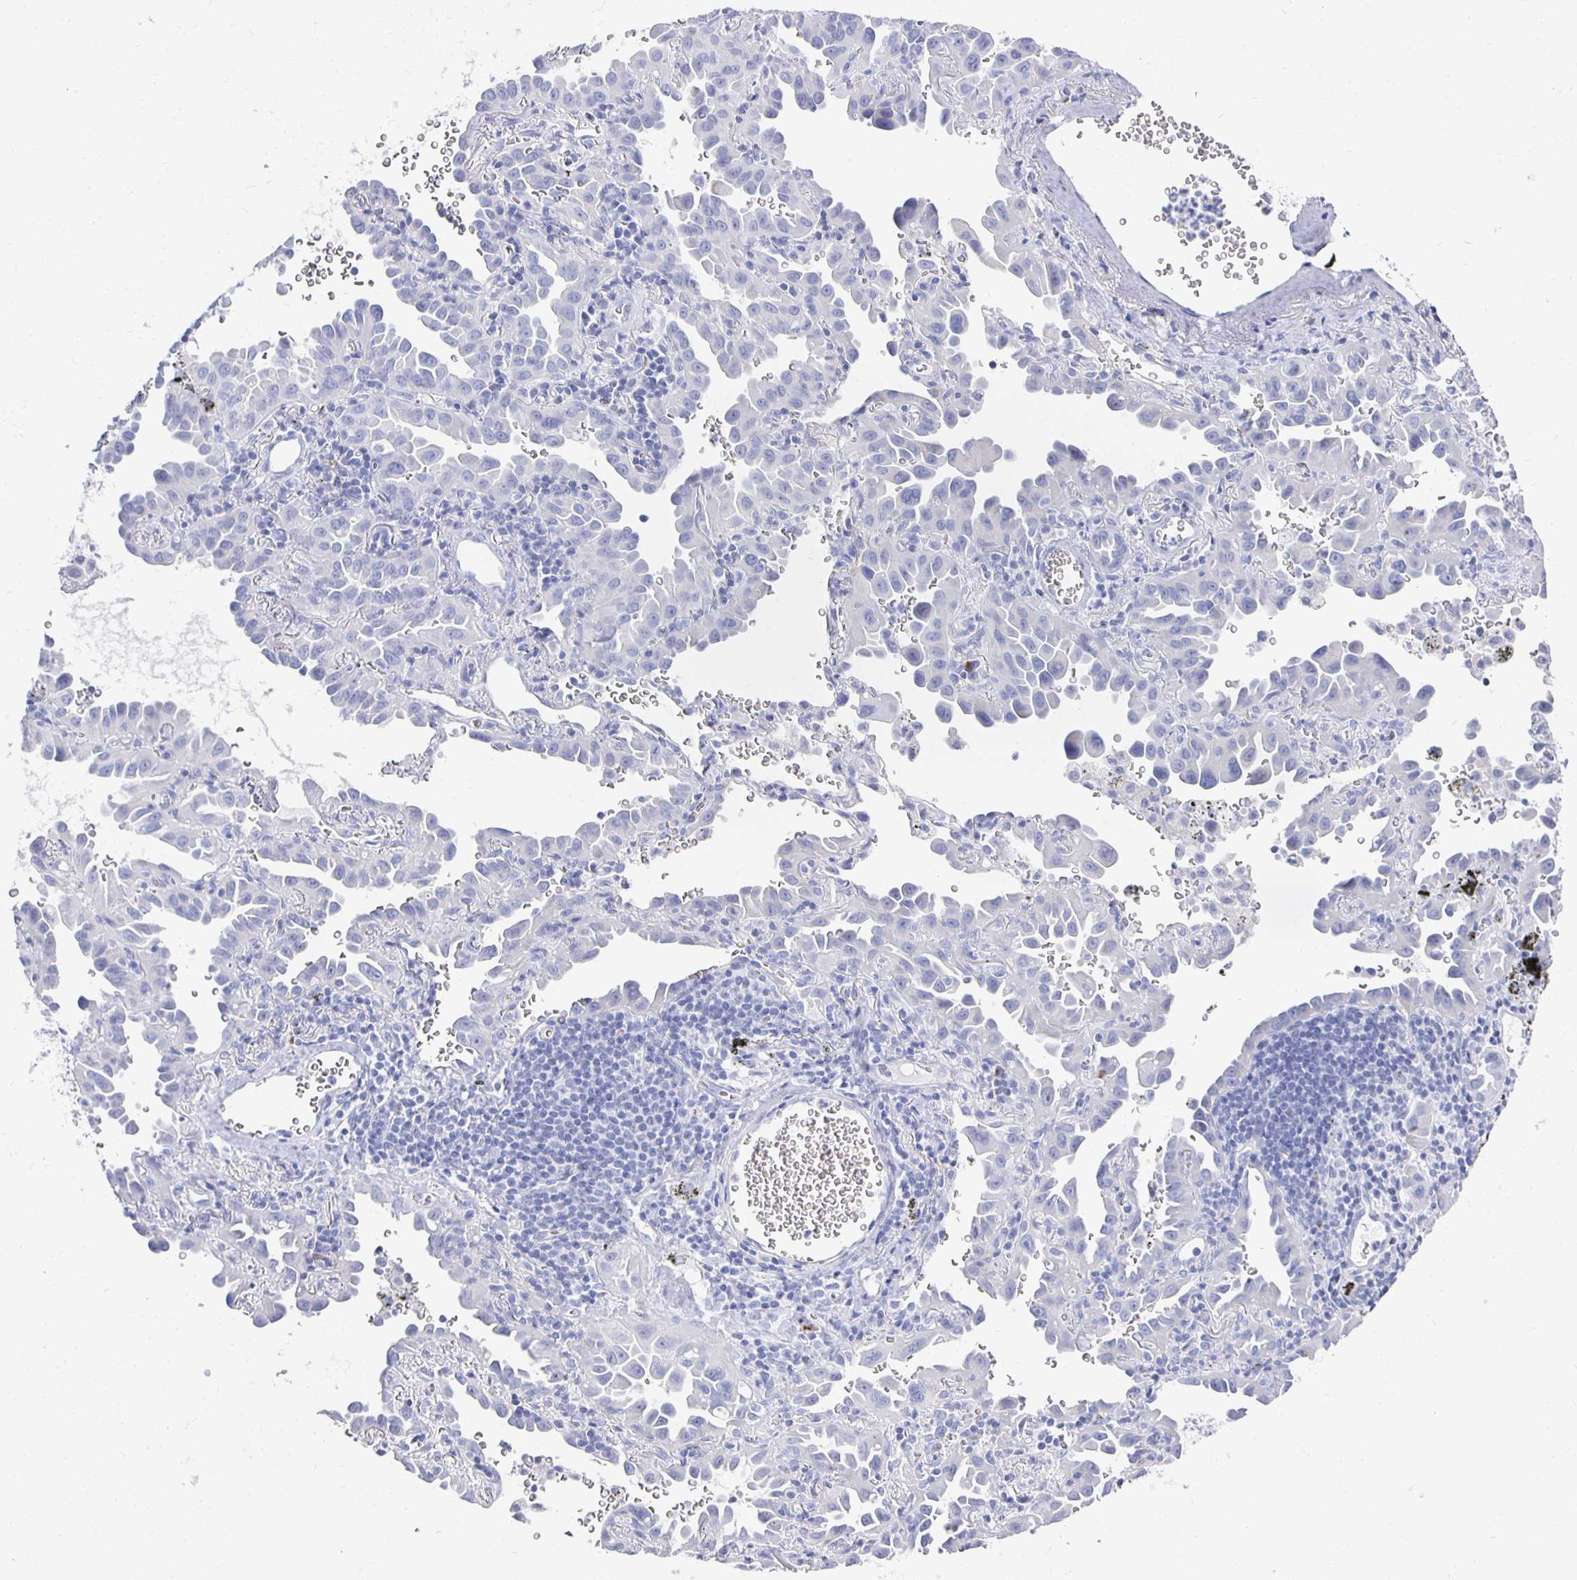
{"staining": {"intensity": "negative", "quantity": "none", "location": "none"}, "tissue": "lung cancer", "cell_type": "Tumor cells", "image_type": "cancer", "snomed": [{"axis": "morphology", "description": "Adenocarcinoma, NOS"}, {"axis": "topography", "description": "Lung"}], "caption": "Immunohistochemical staining of lung adenocarcinoma displays no significant positivity in tumor cells. (Stains: DAB (3,3'-diaminobenzidine) immunohistochemistry (IHC) with hematoxylin counter stain, Microscopy: brightfield microscopy at high magnification).", "gene": "PRDM7", "patient": {"sex": "male", "age": 68}}